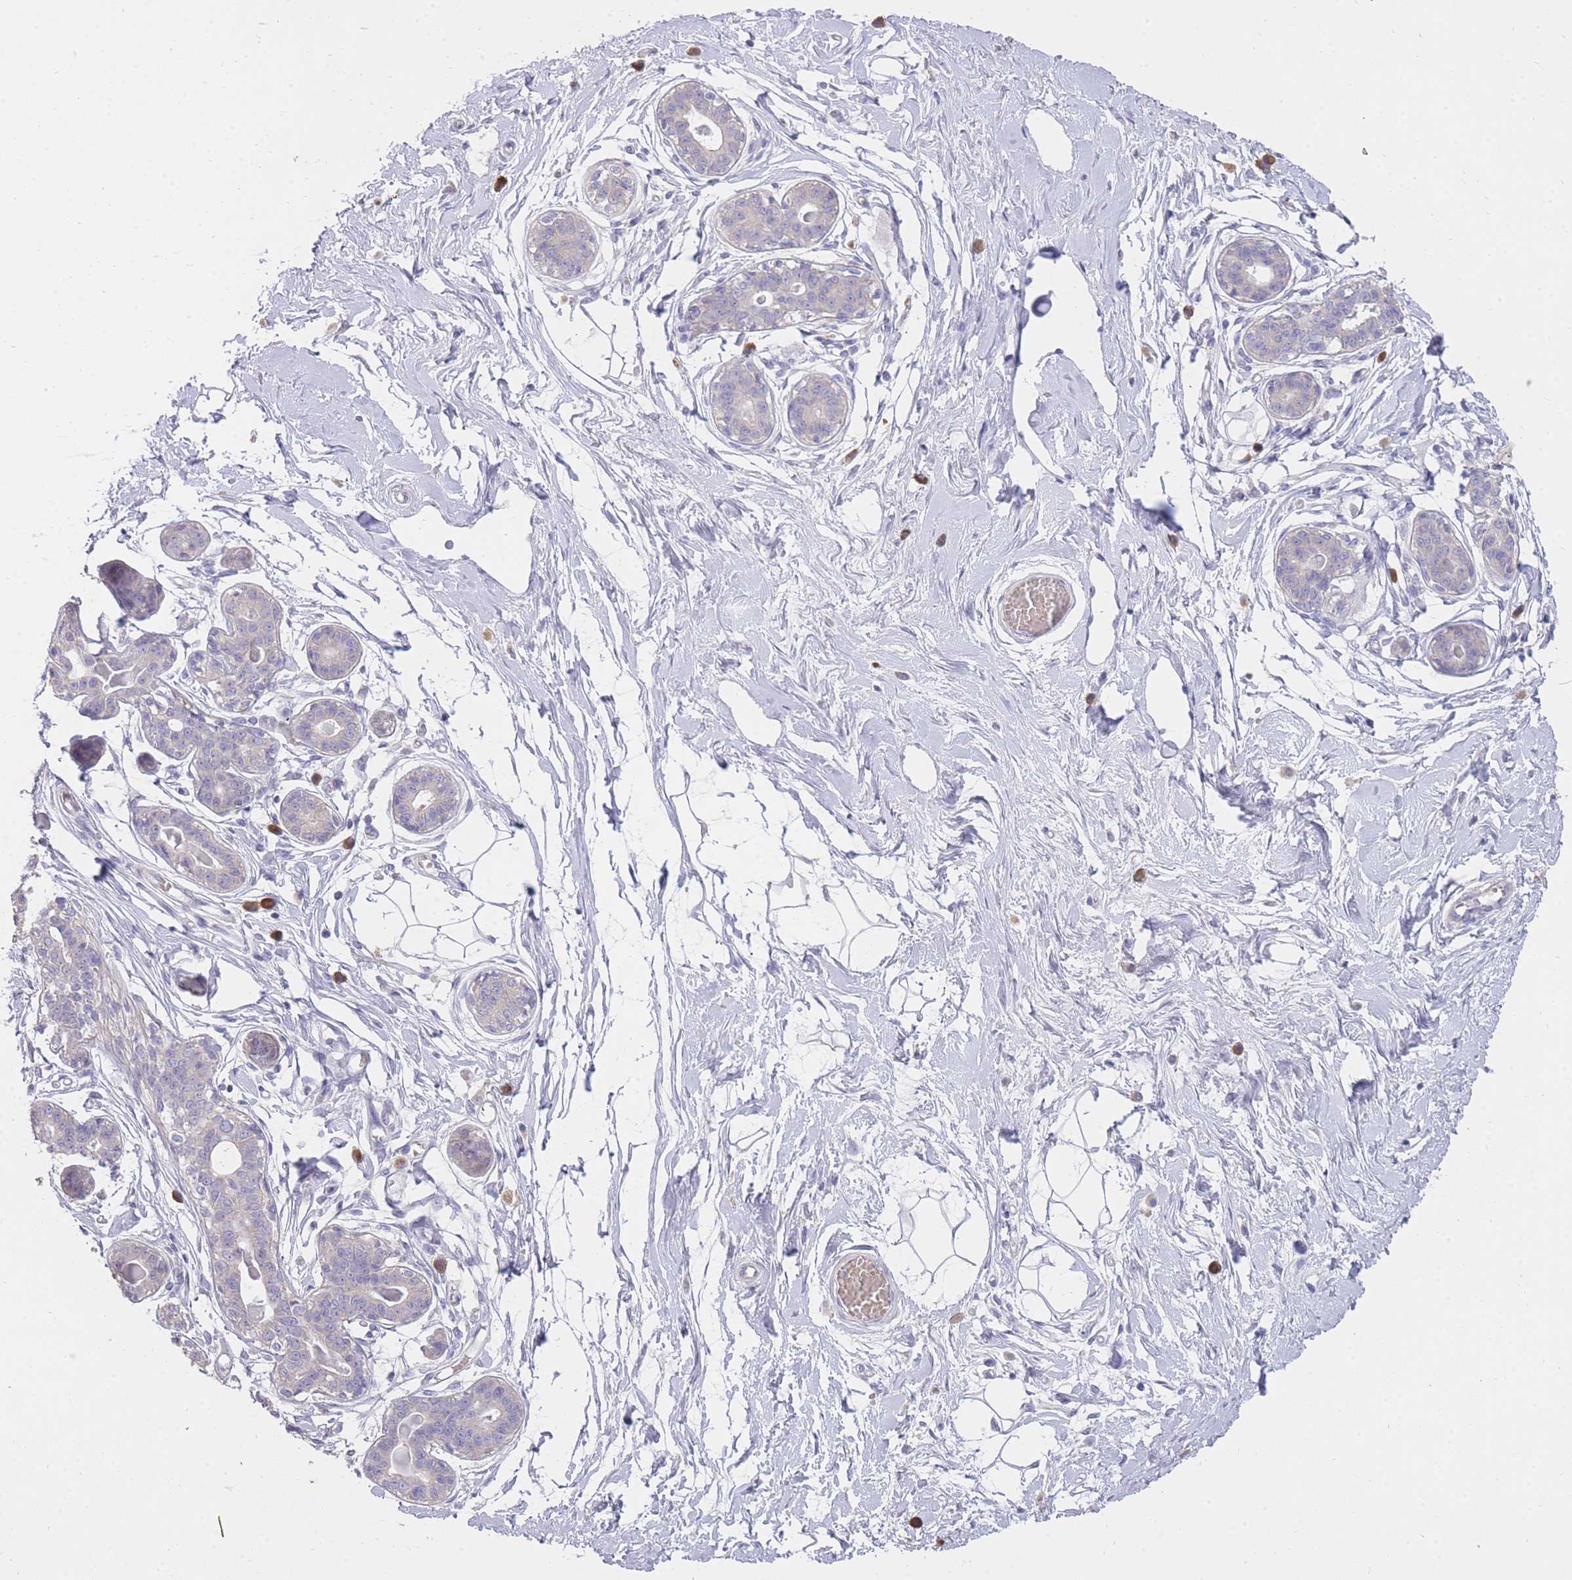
{"staining": {"intensity": "negative", "quantity": "none", "location": "none"}, "tissue": "breast", "cell_type": "Adipocytes", "image_type": "normal", "snomed": [{"axis": "morphology", "description": "Normal tissue, NOS"}, {"axis": "topography", "description": "Breast"}], "caption": "Breast stained for a protein using IHC reveals no positivity adipocytes.", "gene": "FRG2B", "patient": {"sex": "female", "age": 45}}